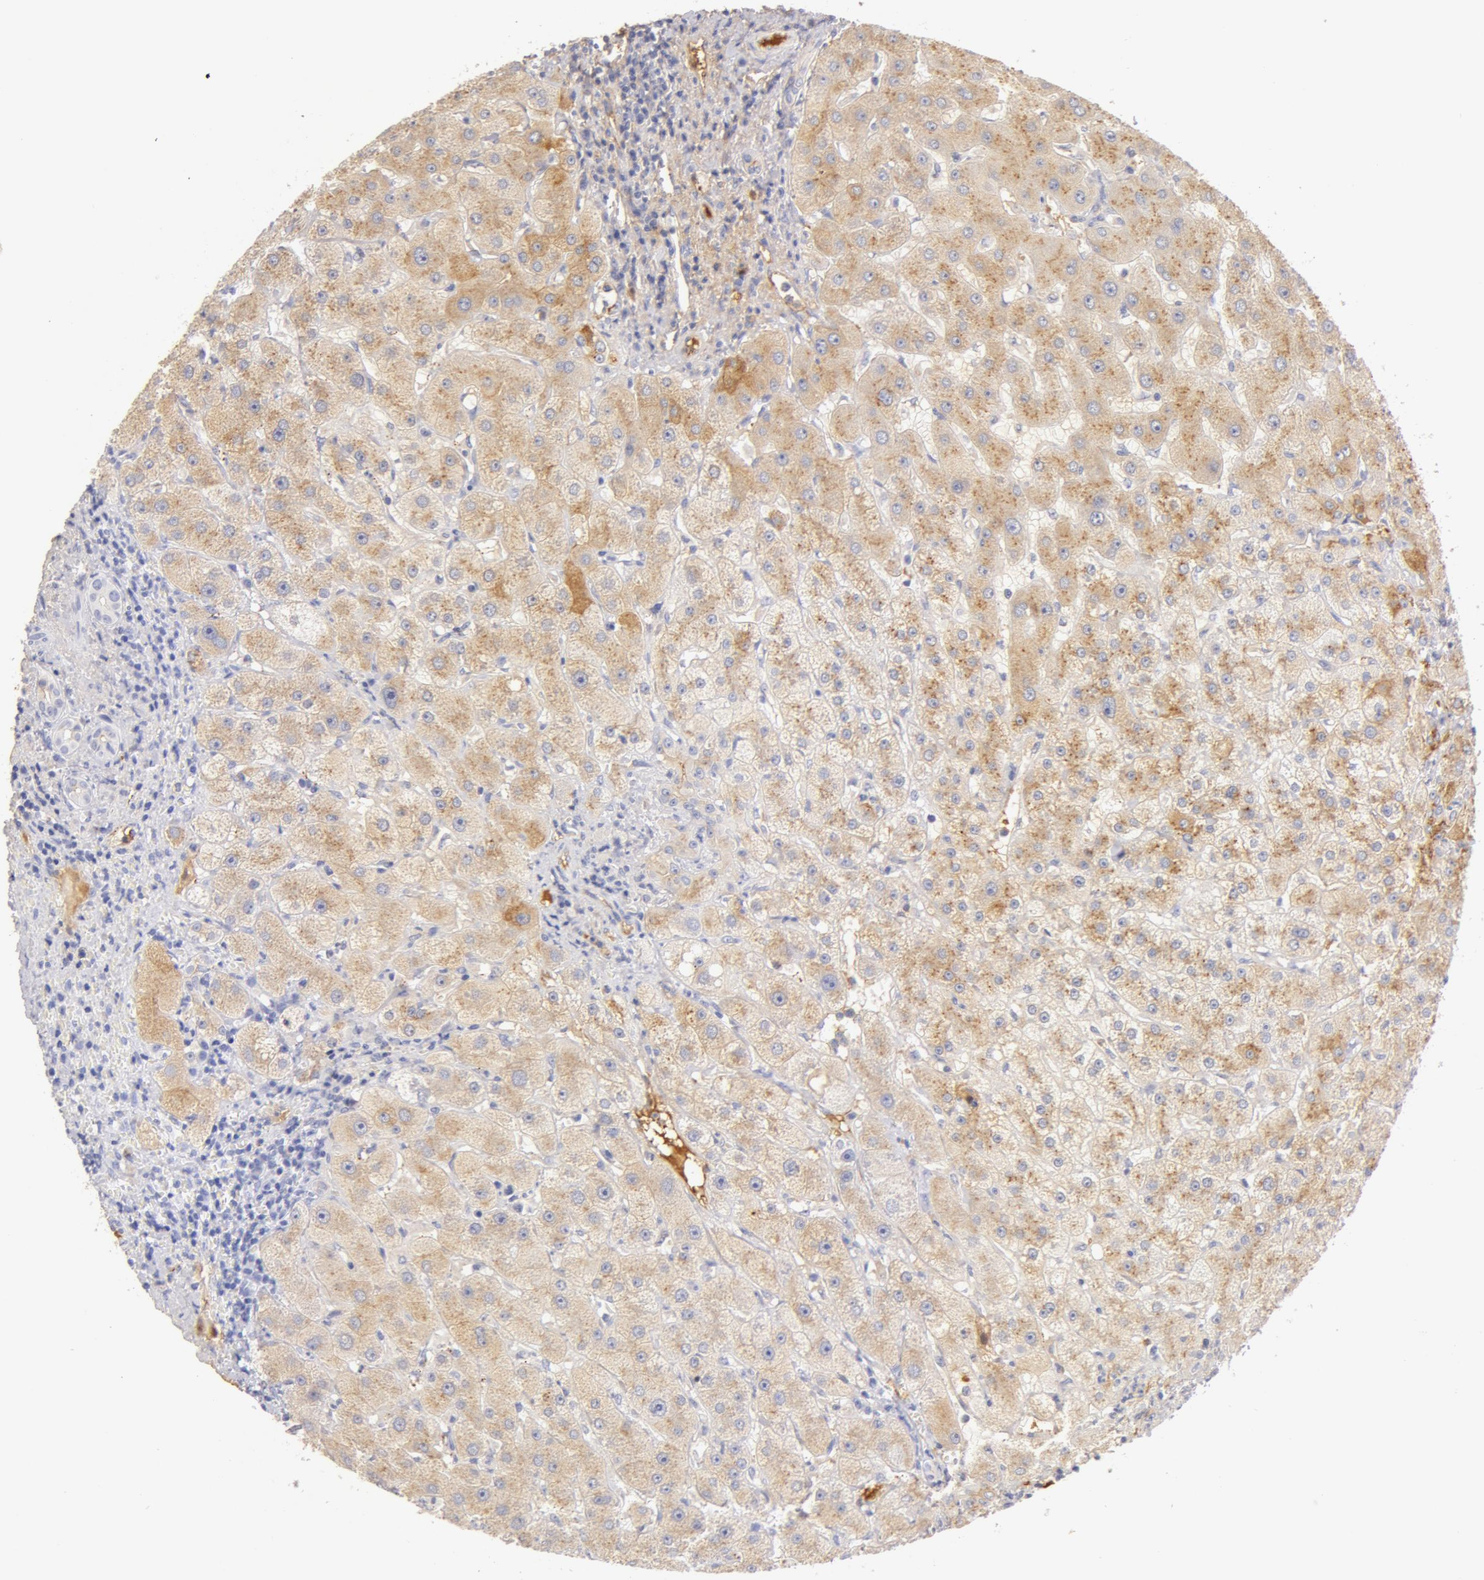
{"staining": {"intensity": "negative", "quantity": "none", "location": "none"}, "tissue": "liver", "cell_type": "Cholangiocytes", "image_type": "normal", "snomed": [{"axis": "morphology", "description": "Normal tissue, NOS"}, {"axis": "topography", "description": "Liver"}], "caption": "A high-resolution histopathology image shows immunohistochemistry (IHC) staining of benign liver, which displays no significant staining in cholangiocytes. (DAB immunohistochemistry (IHC) visualized using brightfield microscopy, high magnification).", "gene": "GC", "patient": {"sex": "female", "age": 79}}